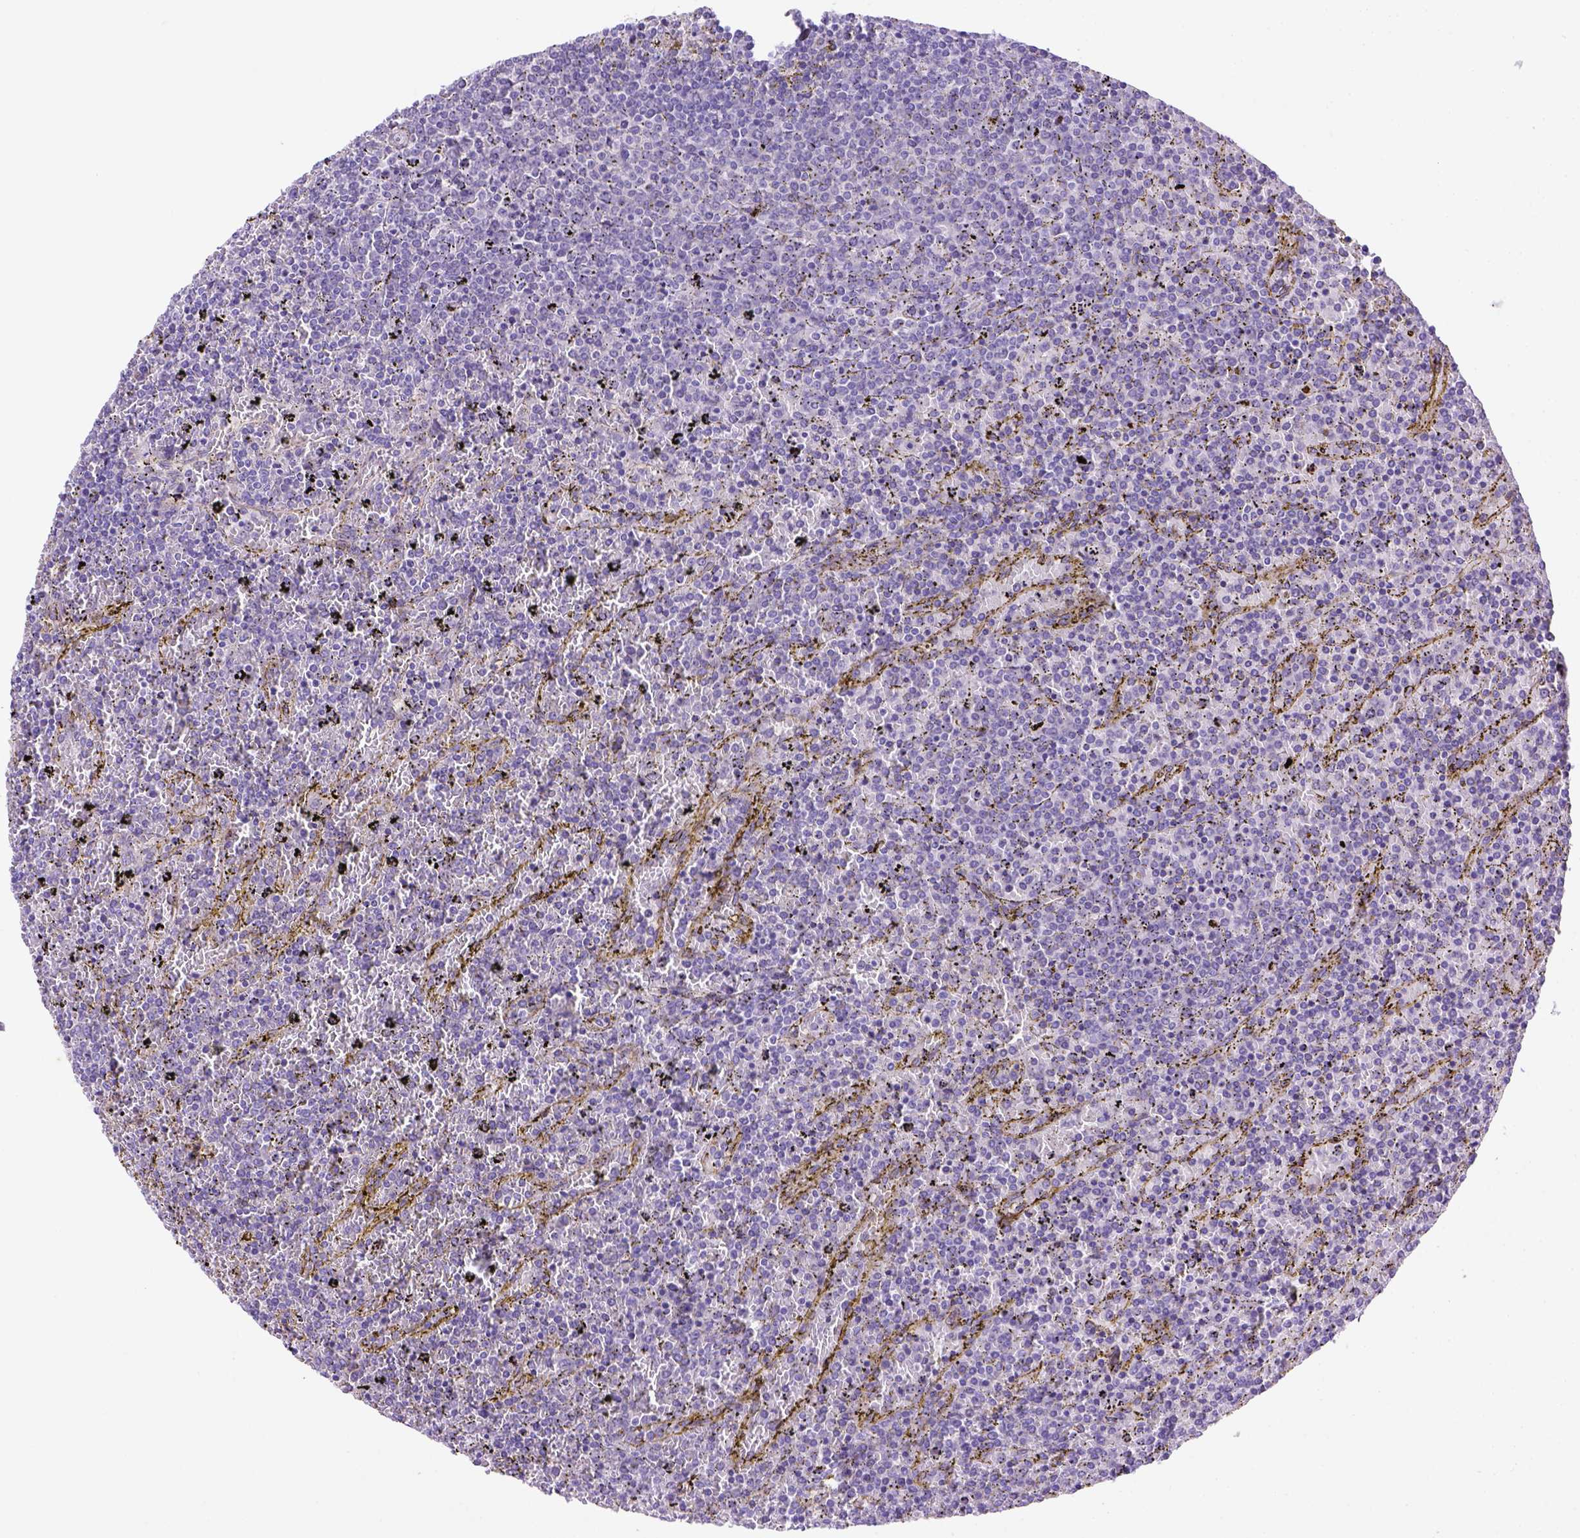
{"staining": {"intensity": "negative", "quantity": "none", "location": "none"}, "tissue": "lymphoma", "cell_type": "Tumor cells", "image_type": "cancer", "snomed": [{"axis": "morphology", "description": "Malignant lymphoma, non-Hodgkin's type, Low grade"}, {"axis": "topography", "description": "Spleen"}], "caption": "A high-resolution histopathology image shows immunohistochemistry (IHC) staining of malignant lymphoma, non-Hodgkin's type (low-grade), which exhibits no significant staining in tumor cells. (IHC, brightfield microscopy, high magnification).", "gene": "SIRPD", "patient": {"sex": "female", "age": 77}}